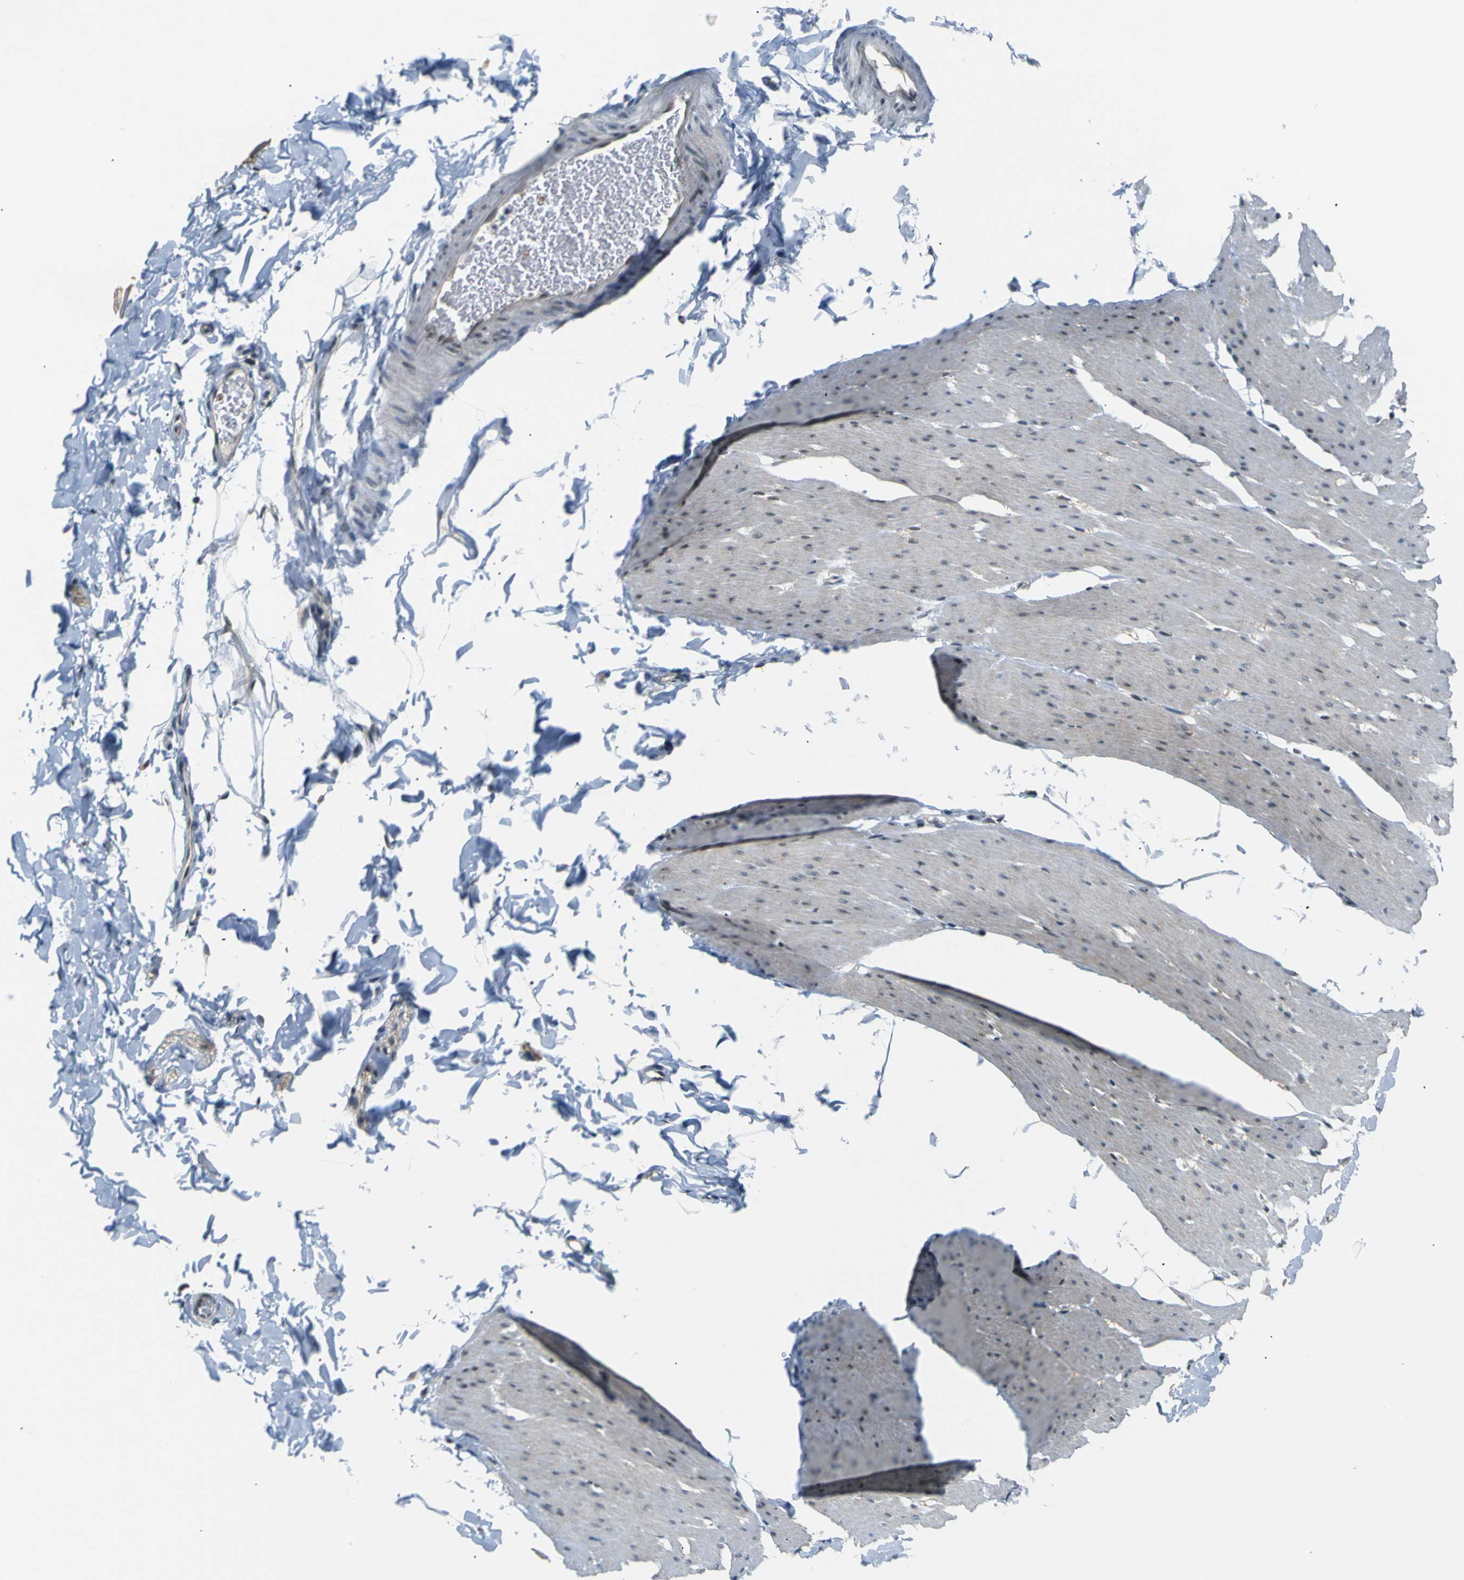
{"staining": {"intensity": "weak", "quantity": "<25%", "location": "nuclear"}, "tissue": "smooth muscle", "cell_type": "Smooth muscle cells", "image_type": "normal", "snomed": [{"axis": "morphology", "description": "Normal tissue, NOS"}, {"axis": "topography", "description": "Smooth muscle"}, {"axis": "topography", "description": "Colon"}], "caption": "Image shows no protein expression in smooth muscle cells of normal smooth muscle.", "gene": "SKP1", "patient": {"sex": "male", "age": 67}}